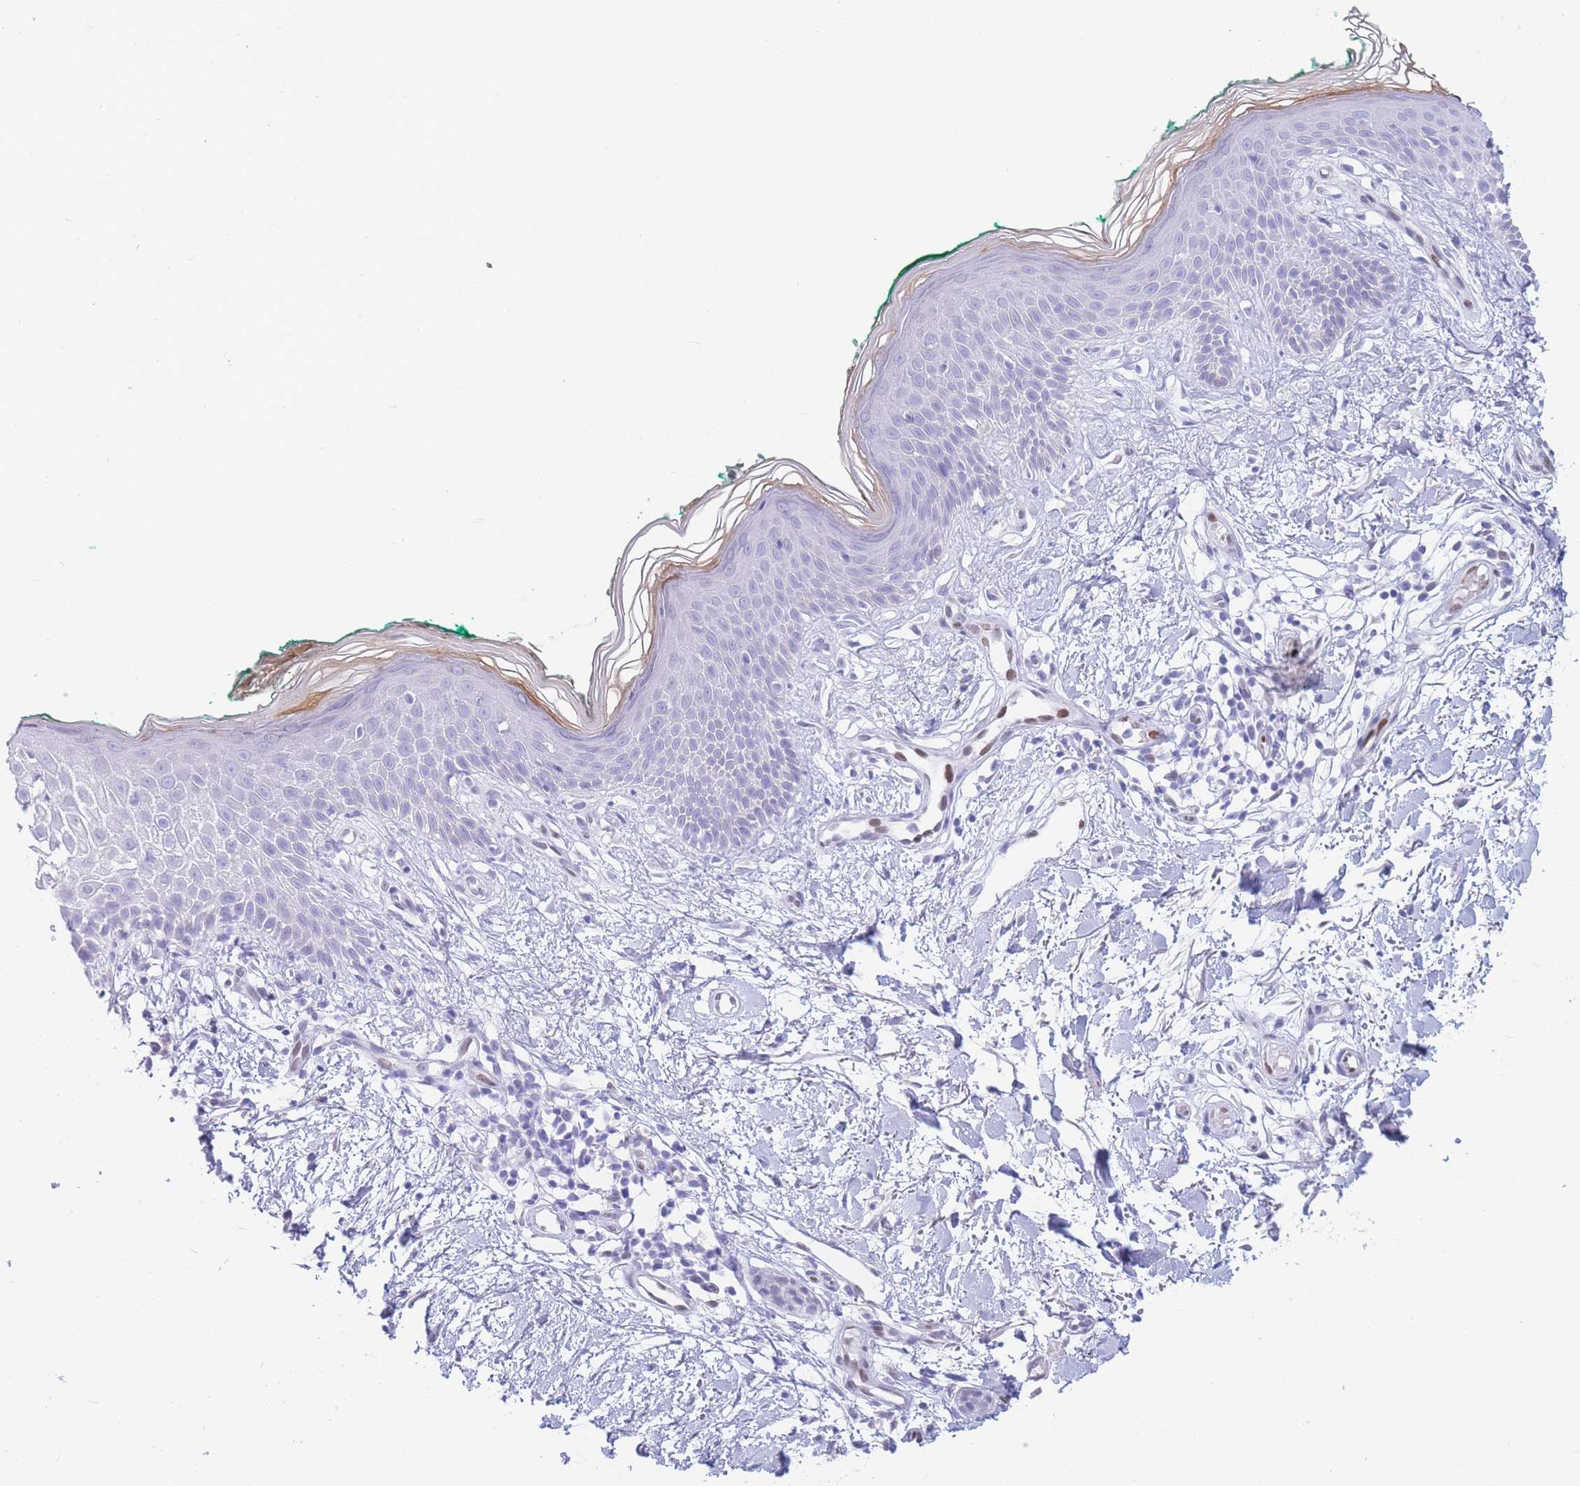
{"staining": {"intensity": "negative", "quantity": "none", "location": "none"}, "tissue": "skin", "cell_type": "Fibroblasts", "image_type": "normal", "snomed": [{"axis": "morphology", "description": "Normal tissue, NOS"}, {"axis": "morphology", "description": "Malignant melanoma, NOS"}, {"axis": "topography", "description": "Skin"}], "caption": "Immunohistochemistry (IHC) of unremarkable human skin exhibits no expression in fibroblasts. (DAB immunohistochemistry (IHC) with hematoxylin counter stain).", "gene": "PSMB5", "patient": {"sex": "male", "age": 62}}